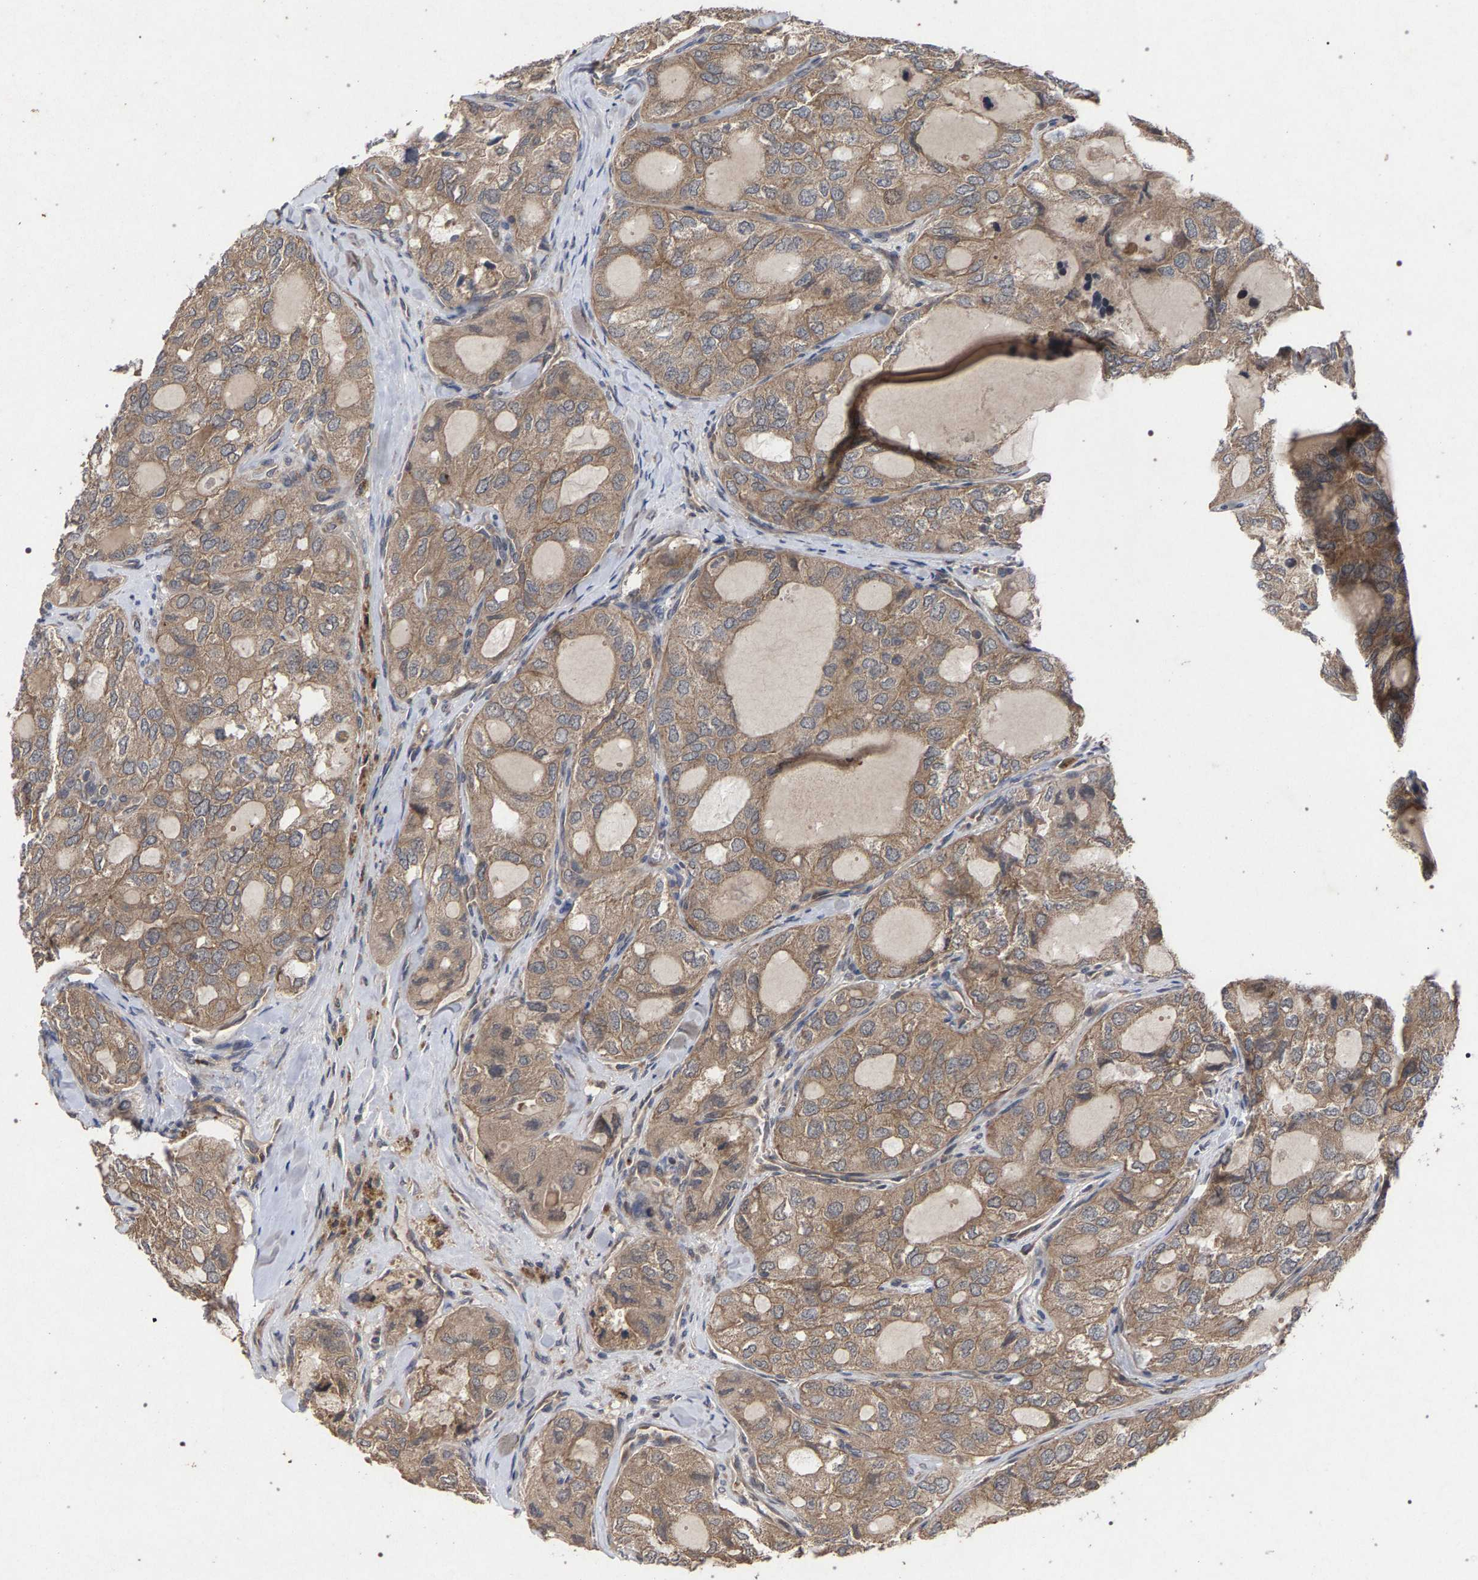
{"staining": {"intensity": "moderate", "quantity": ">75%", "location": "cytoplasmic/membranous"}, "tissue": "thyroid cancer", "cell_type": "Tumor cells", "image_type": "cancer", "snomed": [{"axis": "morphology", "description": "Follicular adenoma carcinoma, NOS"}, {"axis": "topography", "description": "Thyroid gland"}], "caption": "Thyroid cancer (follicular adenoma carcinoma) stained with a protein marker exhibits moderate staining in tumor cells.", "gene": "SLC4A4", "patient": {"sex": "male", "age": 75}}